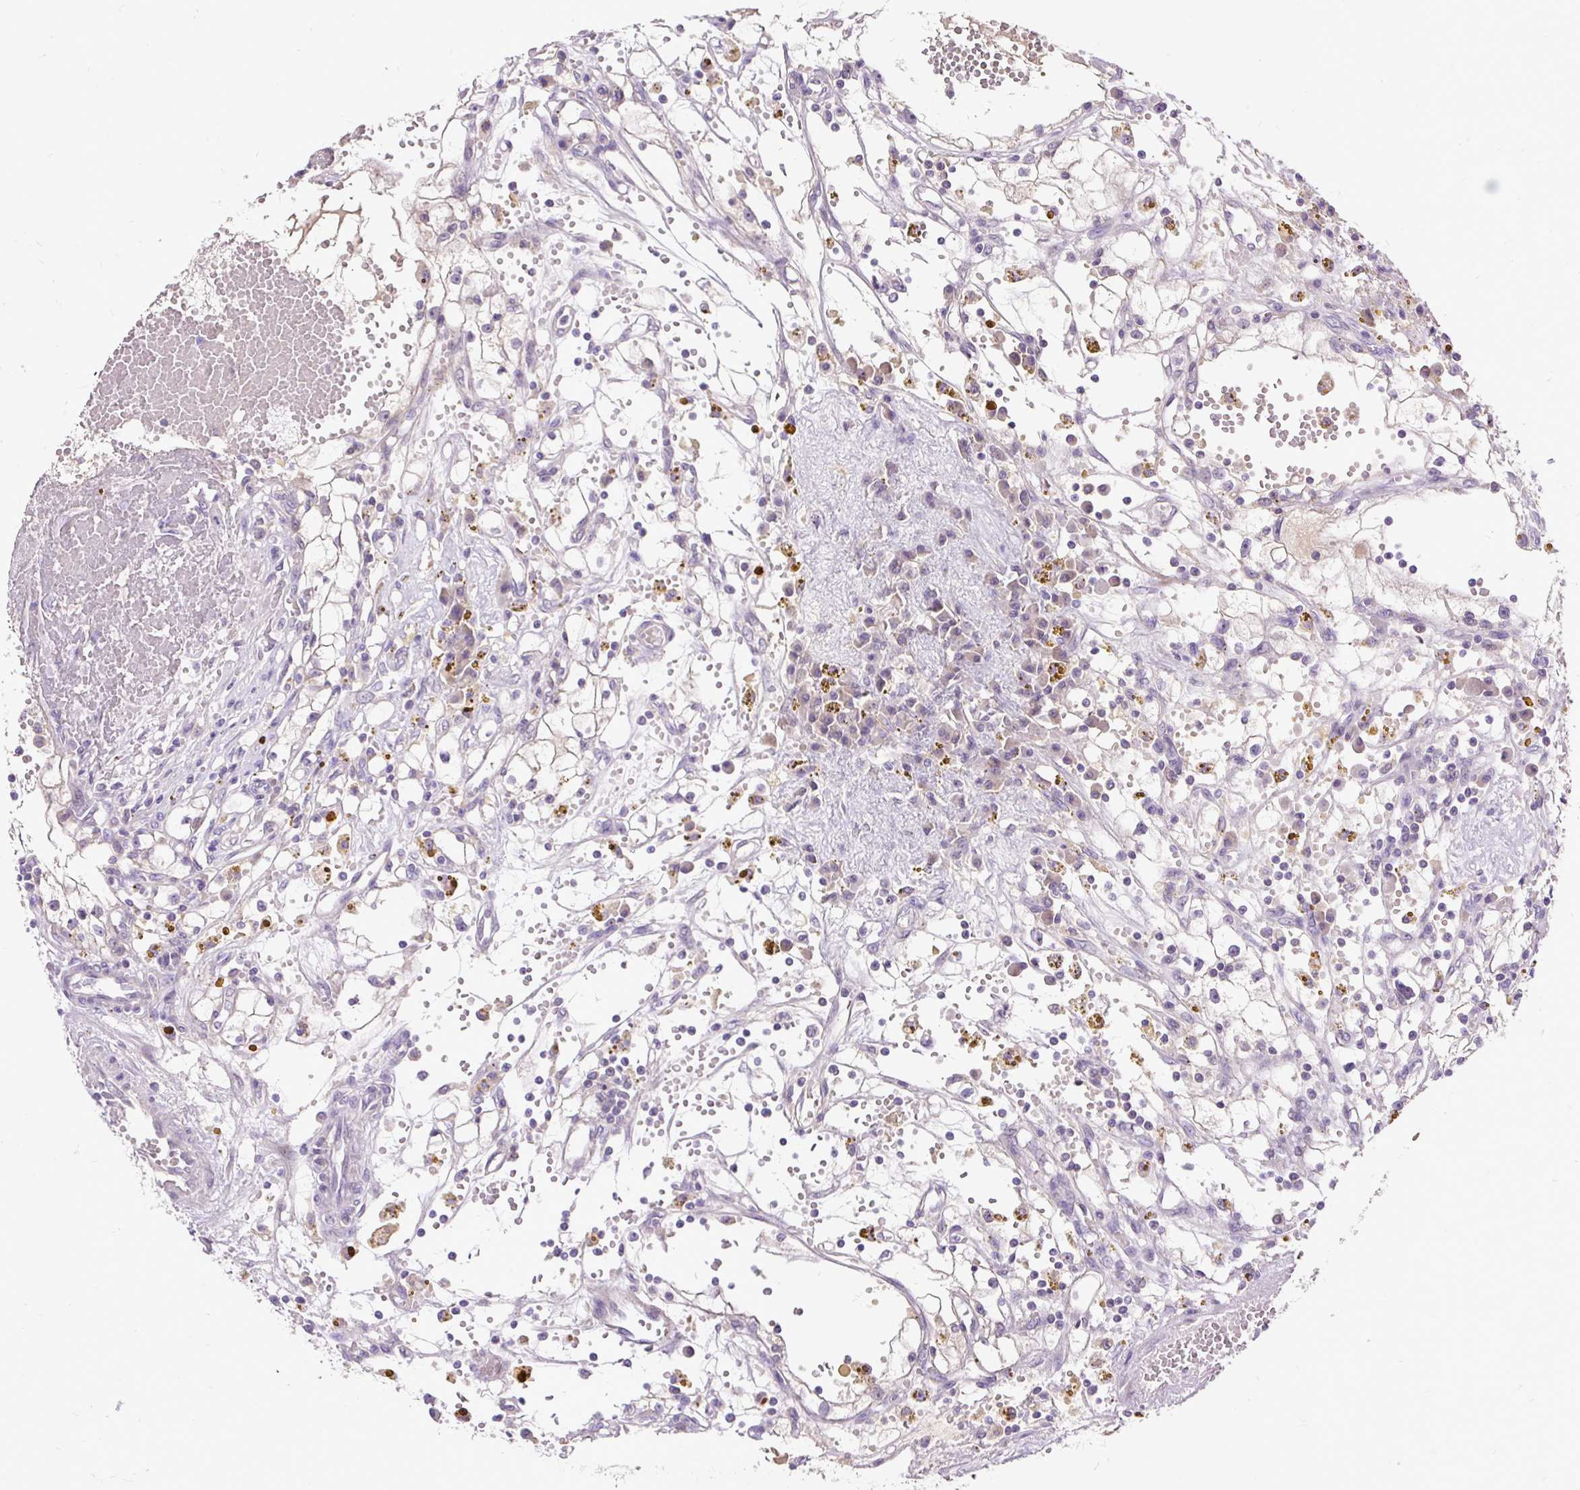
{"staining": {"intensity": "negative", "quantity": "none", "location": "none"}, "tissue": "renal cancer", "cell_type": "Tumor cells", "image_type": "cancer", "snomed": [{"axis": "morphology", "description": "Adenocarcinoma, NOS"}, {"axis": "topography", "description": "Kidney"}], "caption": "DAB (3,3'-diaminobenzidine) immunohistochemical staining of adenocarcinoma (renal) exhibits no significant staining in tumor cells. (Stains: DAB (3,3'-diaminobenzidine) immunohistochemistry with hematoxylin counter stain, Microscopy: brightfield microscopy at high magnification).", "gene": "KRTAP20-3", "patient": {"sex": "male", "age": 56}}